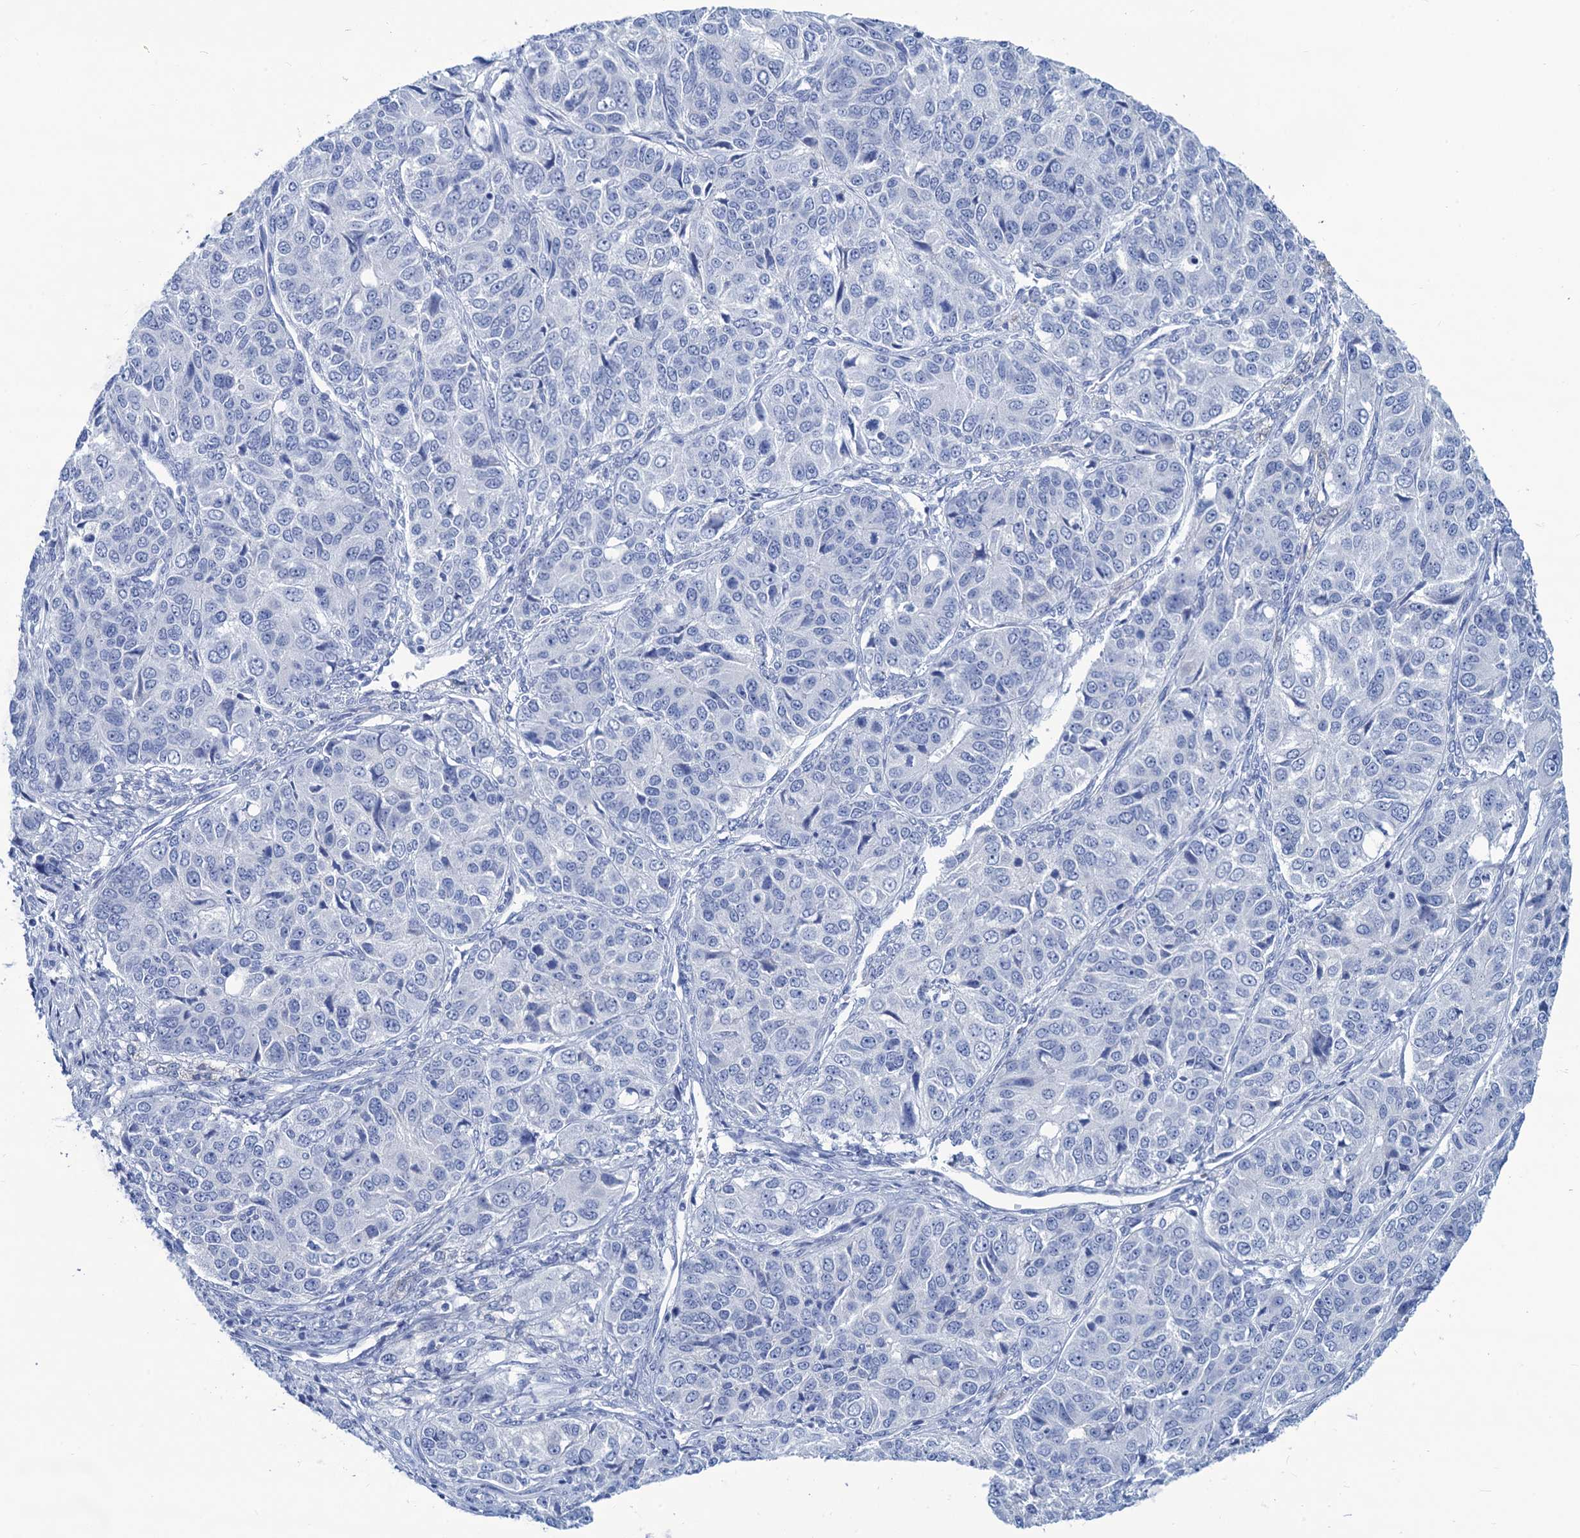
{"staining": {"intensity": "negative", "quantity": "none", "location": "none"}, "tissue": "ovarian cancer", "cell_type": "Tumor cells", "image_type": "cancer", "snomed": [{"axis": "morphology", "description": "Carcinoma, endometroid"}, {"axis": "topography", "description": "Ovary"}], "caption": "Tumor cells are negative for protein expression in human ovarian endometroid carcinoma. (DAB immunohistochemistry visualized using brightfield microscopy, high magnification).", "gene": "CABYR", "patient": {"sex": "female", "age": 51}}